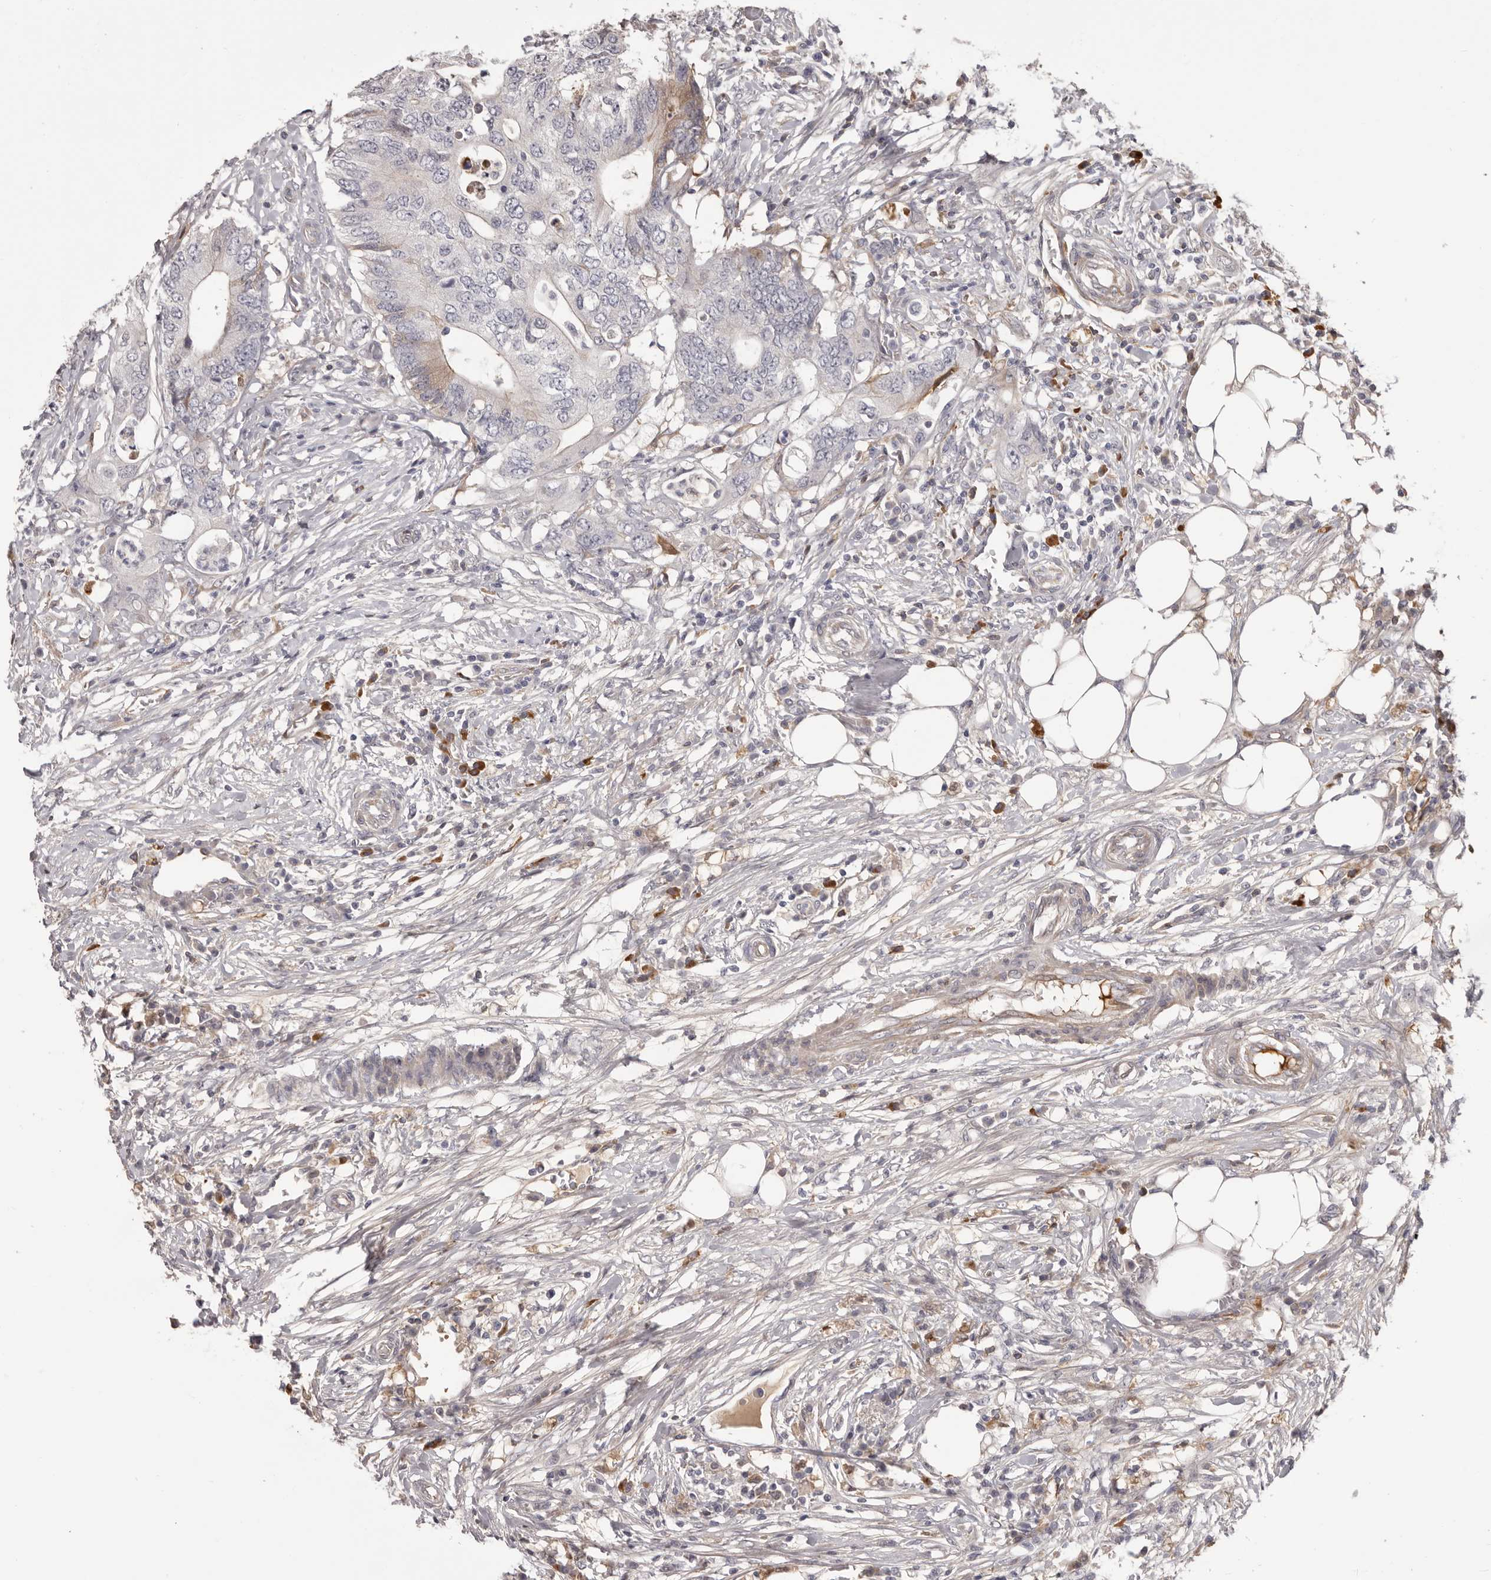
{"staining": {"intensity": "weak", "quantity": "<25%", "location": "cytoplasmic/membranous"}, "tissue": "colorectal cancer", "cell_type": "Tumor cells", "image_type": "cancer", "snomed": [{"axis": "morphology", "description": "Adenocarcinoma, NOS"}, {"axis": "topography", "description": "Colon"}], "caption": "Protein analysis of colorectal cancer reveals no significant staining in tumor cells.", "gene": "OTUD3", "patient": {"sex": "male", "age": 71}}